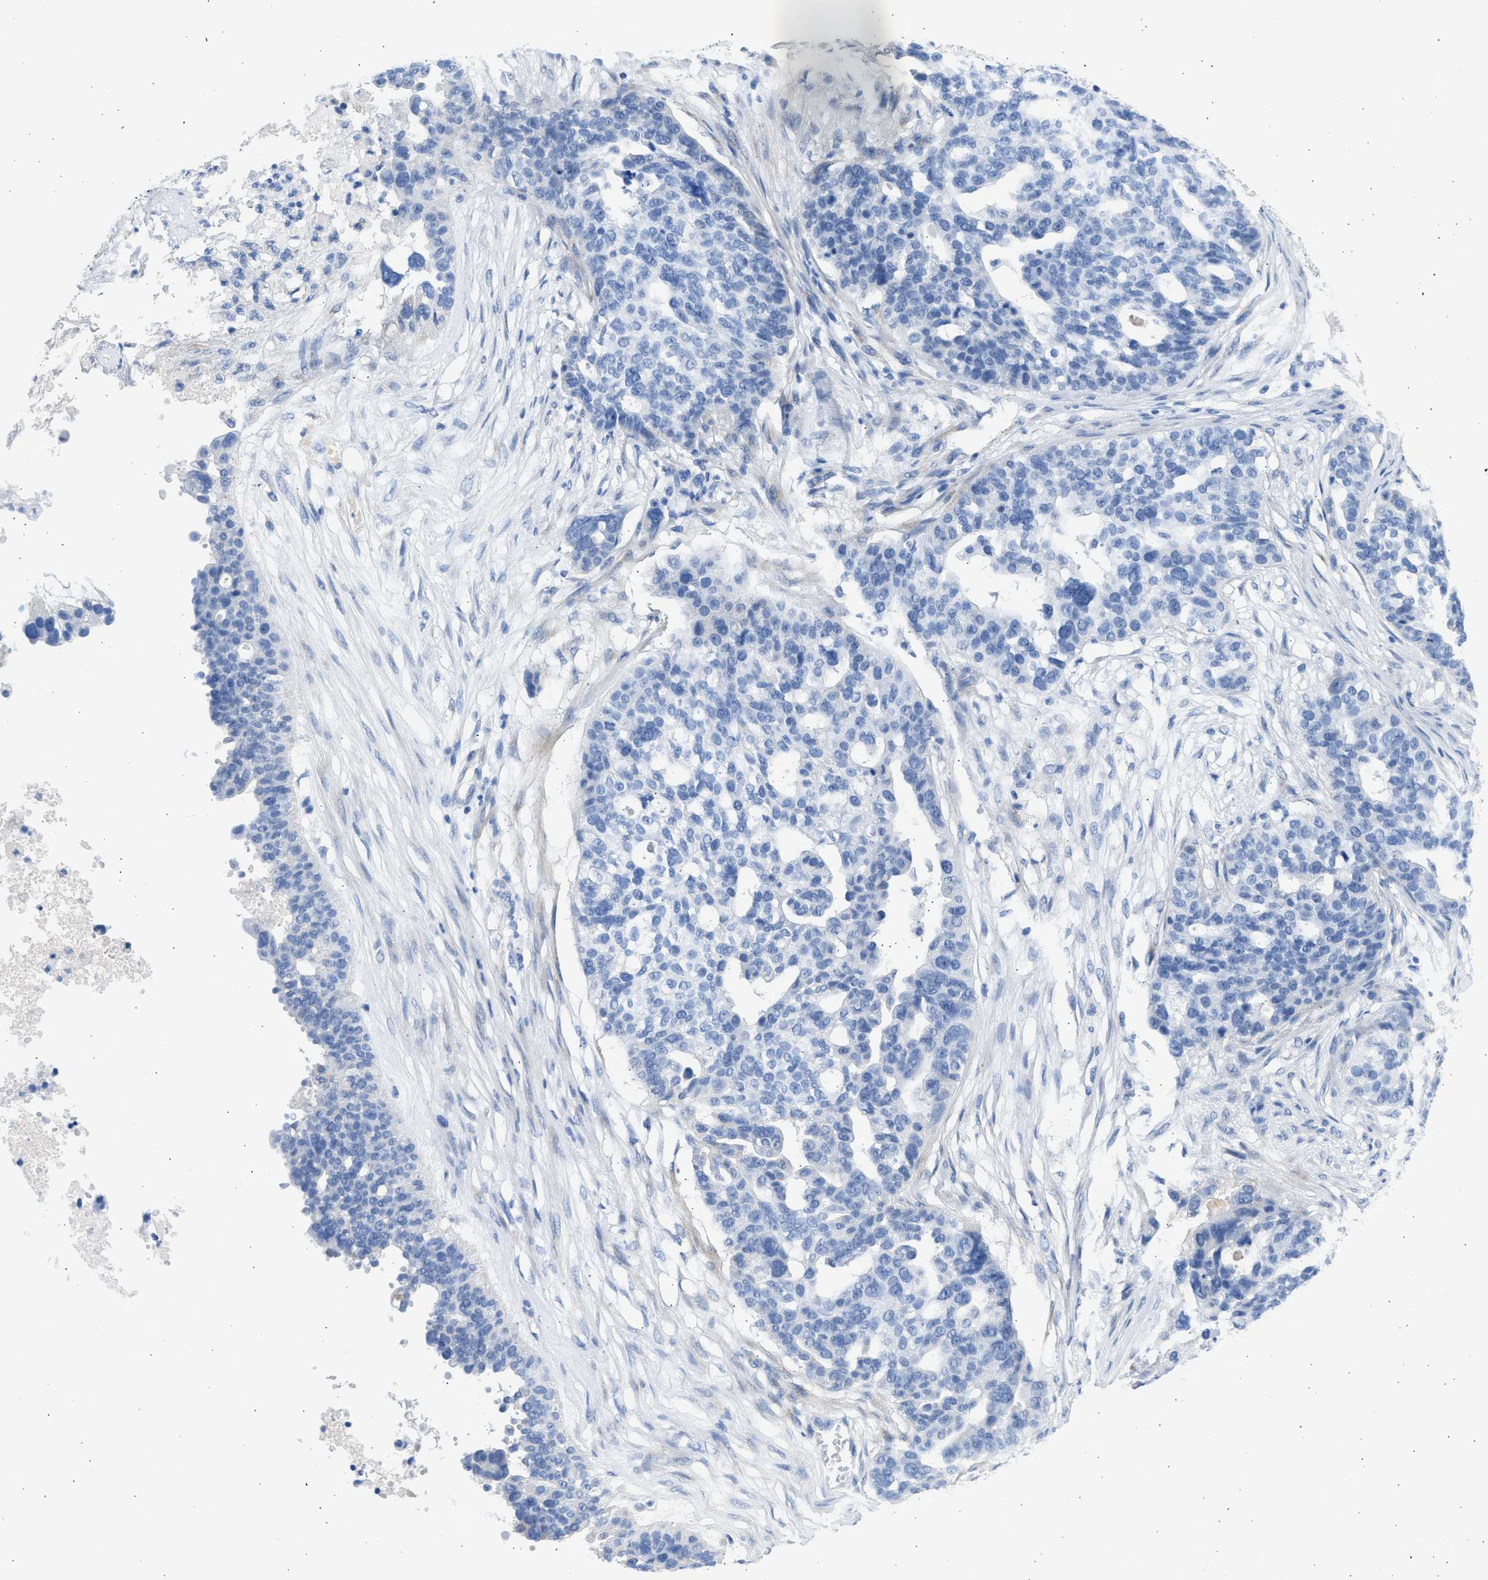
{"staining": {"intensity": "negative", "quantity": "none", "location": "none"}, "tissue": "ovarian cancer", "cell_type": "Tumor cells", "image_type": "cancer", "snomed": [{"axis": "morphology", "description": "Cystadenocarcinoma, serous, NOS"}, {"axis": "topography", "description": "Ovary"}], "caption": "A histopathology image of human serous cystadenocarcinoma (ovarian) is negative for staining in tumor cells. The staining was performed using DAB to visualize the protein expression in brown, while the nuclei were stained in blue with hematoxylin (Magnification: 20x).", "gene": "SPATA3", "patient": {"sex": "female", "age": 59}}